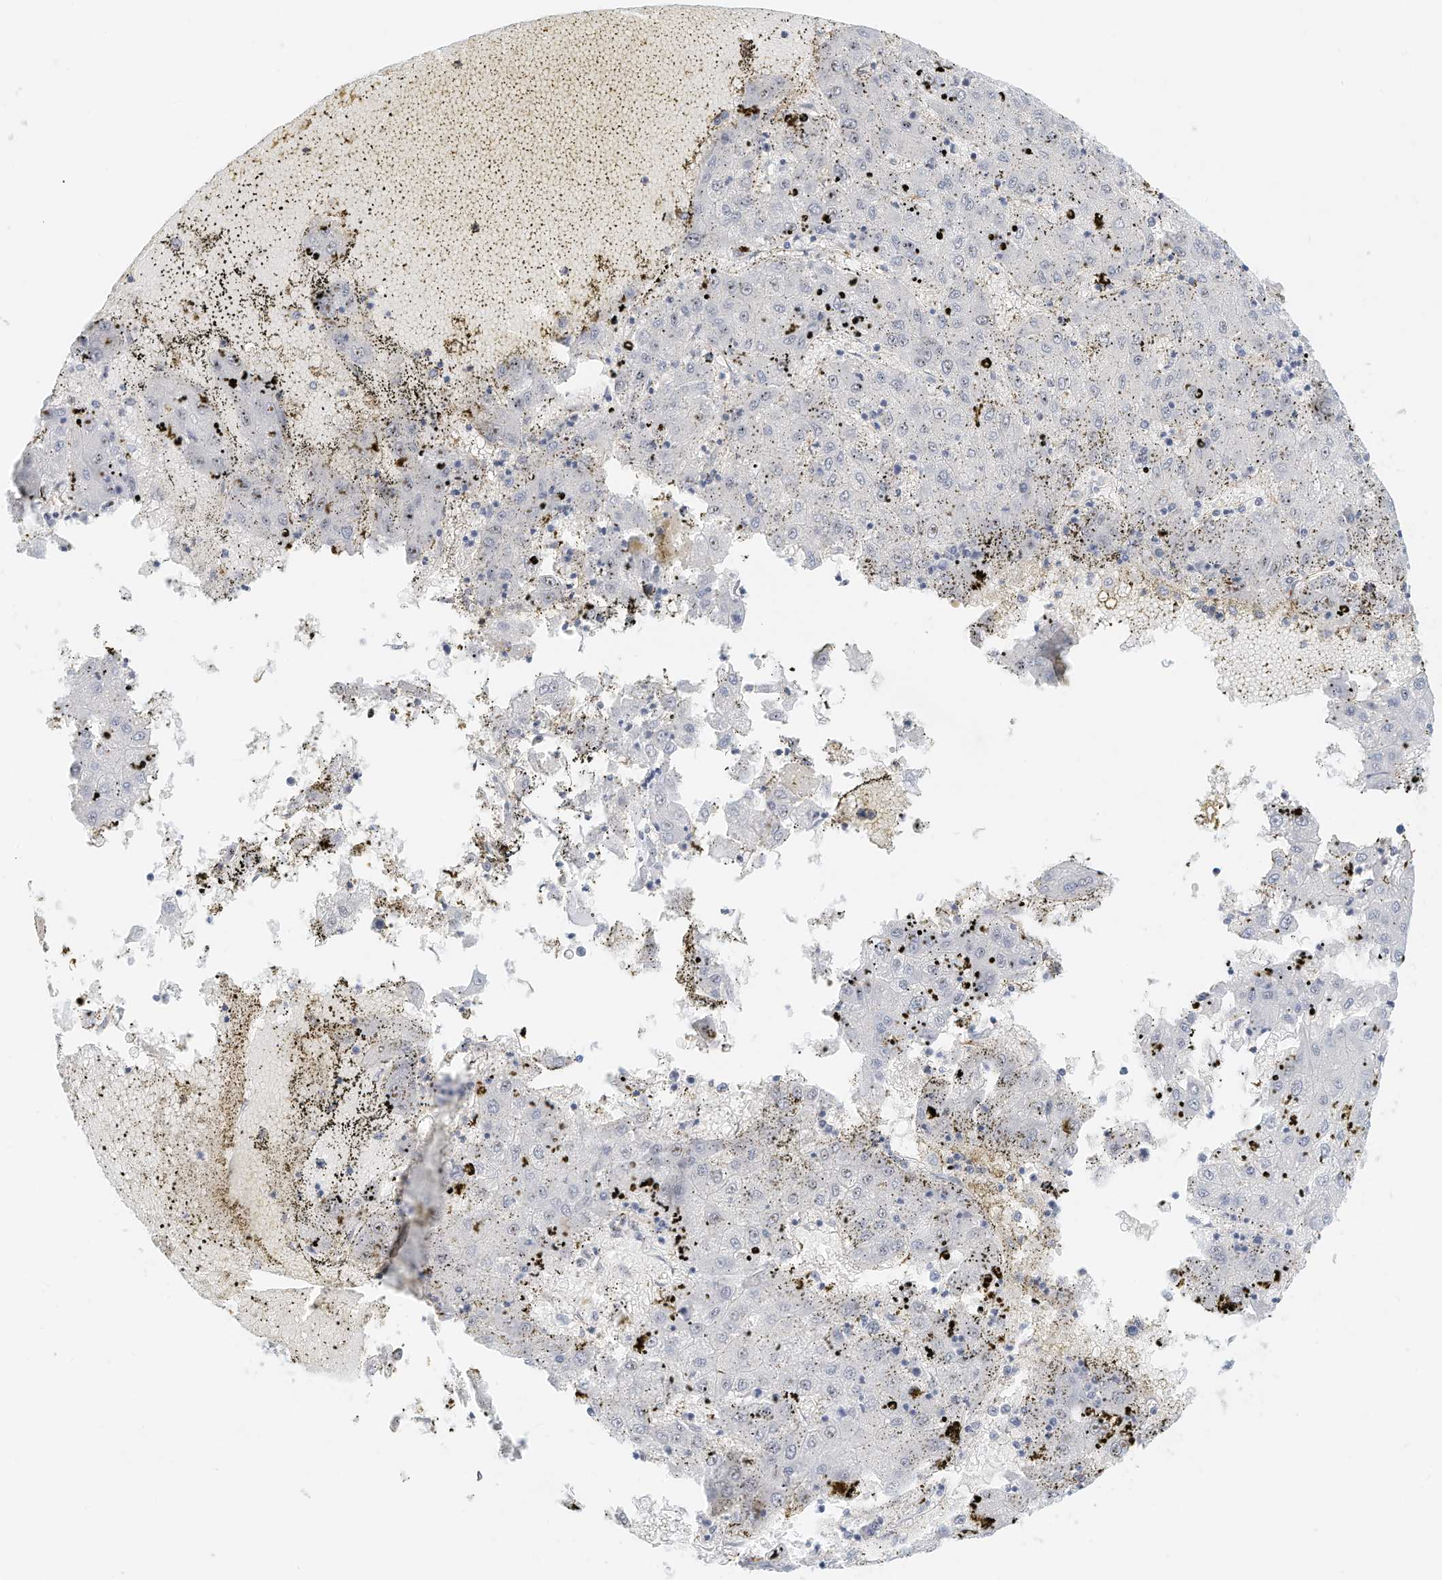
{"staining": {"intensity": "negative", "quantity": "none", "location": "none"}, "tissue": "liver cancer", "cell_type": "Tumor cells", "image_type": "cancer", "snomed": [{"axis": "morphology", "description": "Carcinoma, Hepatocellular, NOS"}, {"axis": "topography", "description": "Liver"}], "caption": "A micrograph of hepatocellular carcinoma (liver) stained for a protein displays no brown staining in tumor cells.", "gene": "ARHGAP28", "patient": {"sex": "male", "age": 72}}